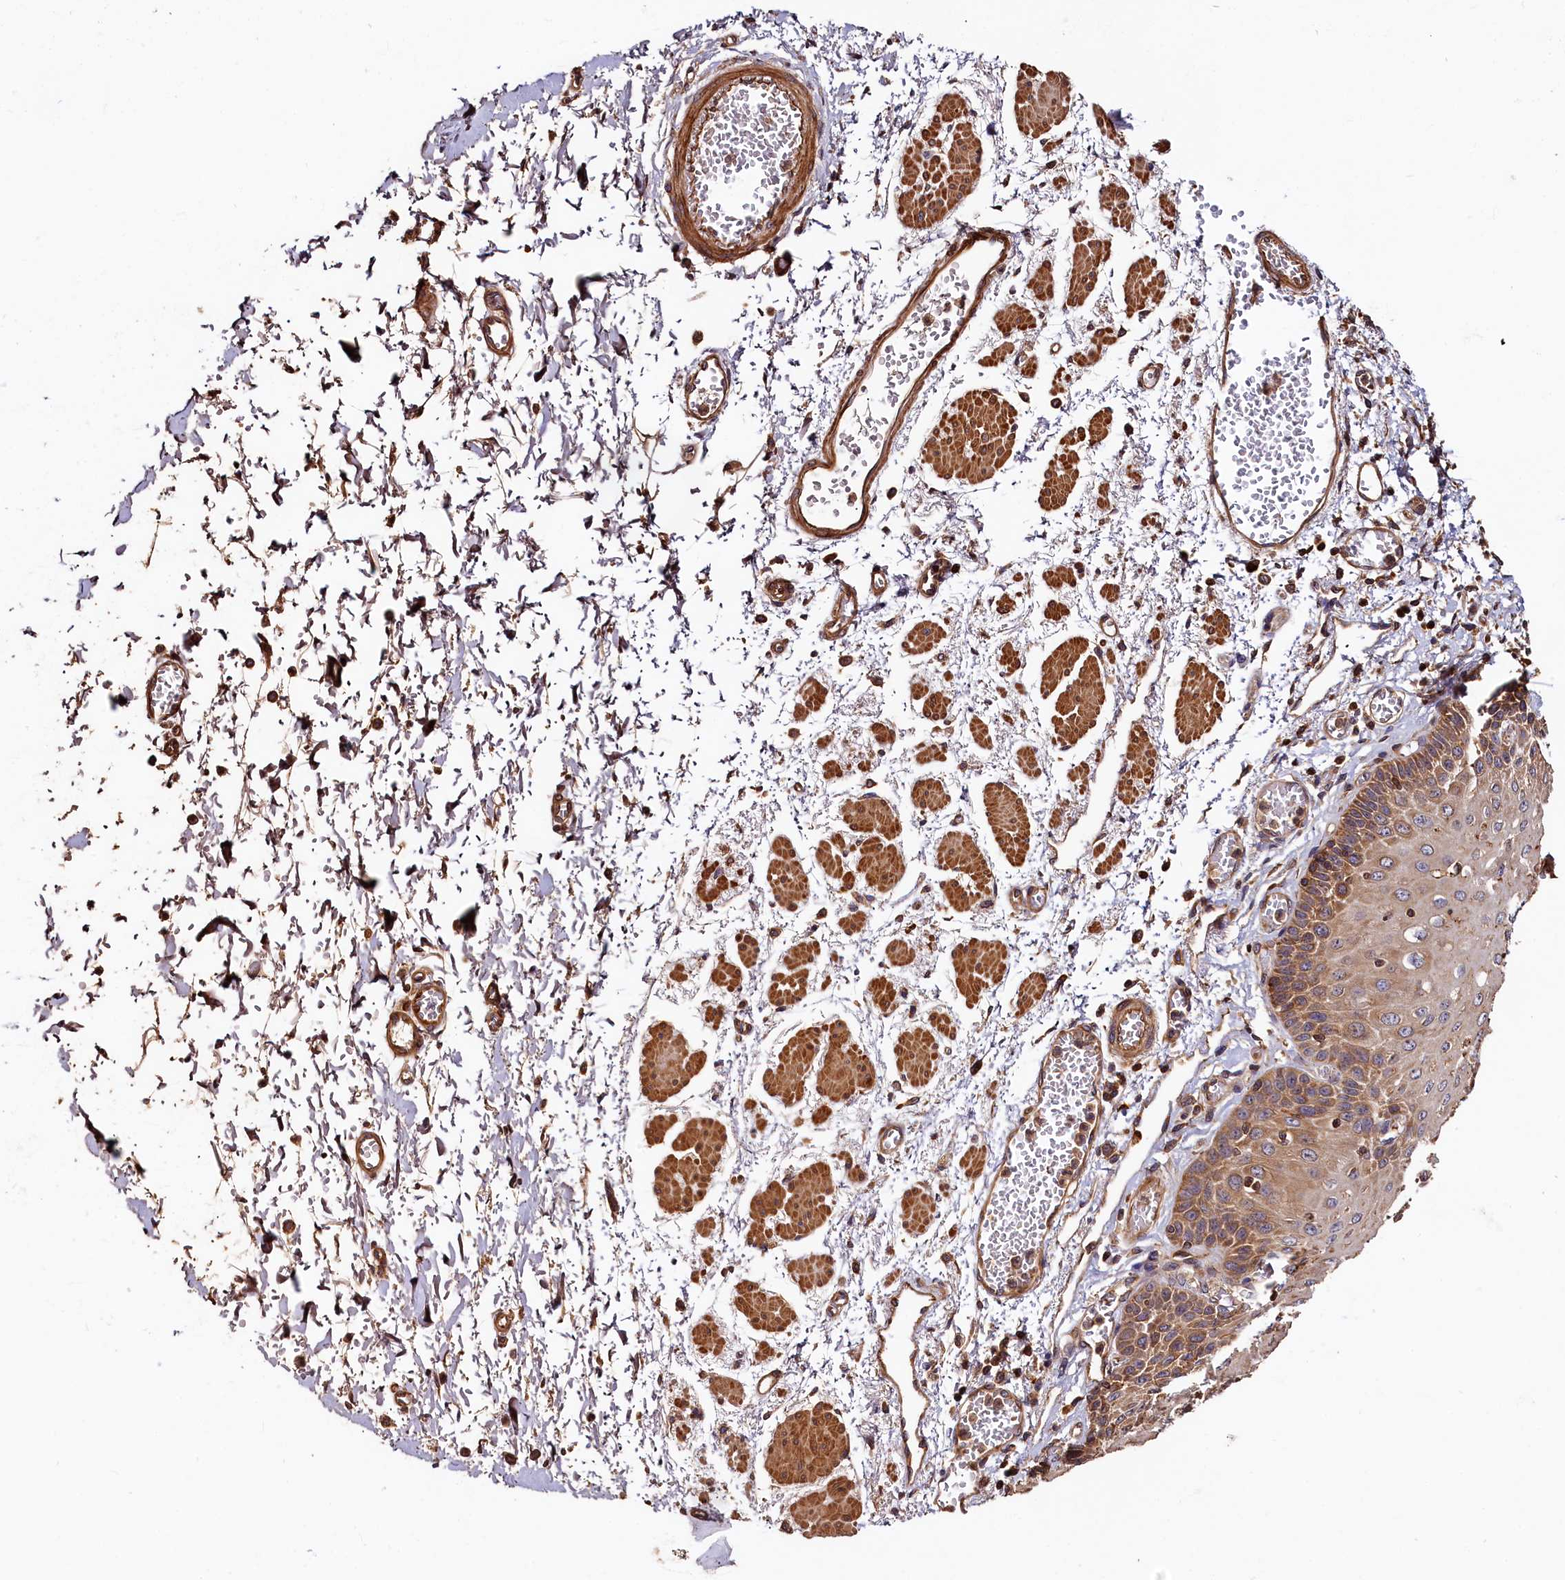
{"staining": {"intensity": "moderate", "quantity": "25%-75%", "location": "cytoplasmic/membranous"}, "tissue": "esophagus", "cell_type": "Squamous epithelial cells", "image_type": "normal", "snomed": [{"axis": "morphology", "description": "Normal tissue, NOS"}, {"axis": "topography", "description": "Esophagus"}], "caption": "Unremarkable esophagus displays moderate cytoplasmic/membranous staining in about 25%-75% of squamous epithelial cells (Stains: DAB in brown, nuclei in blue, Microscopy: brightfield microscopy at high magnification)..", "gene": "HMOX2", "patient": {"sex": "male", "age": 81}}